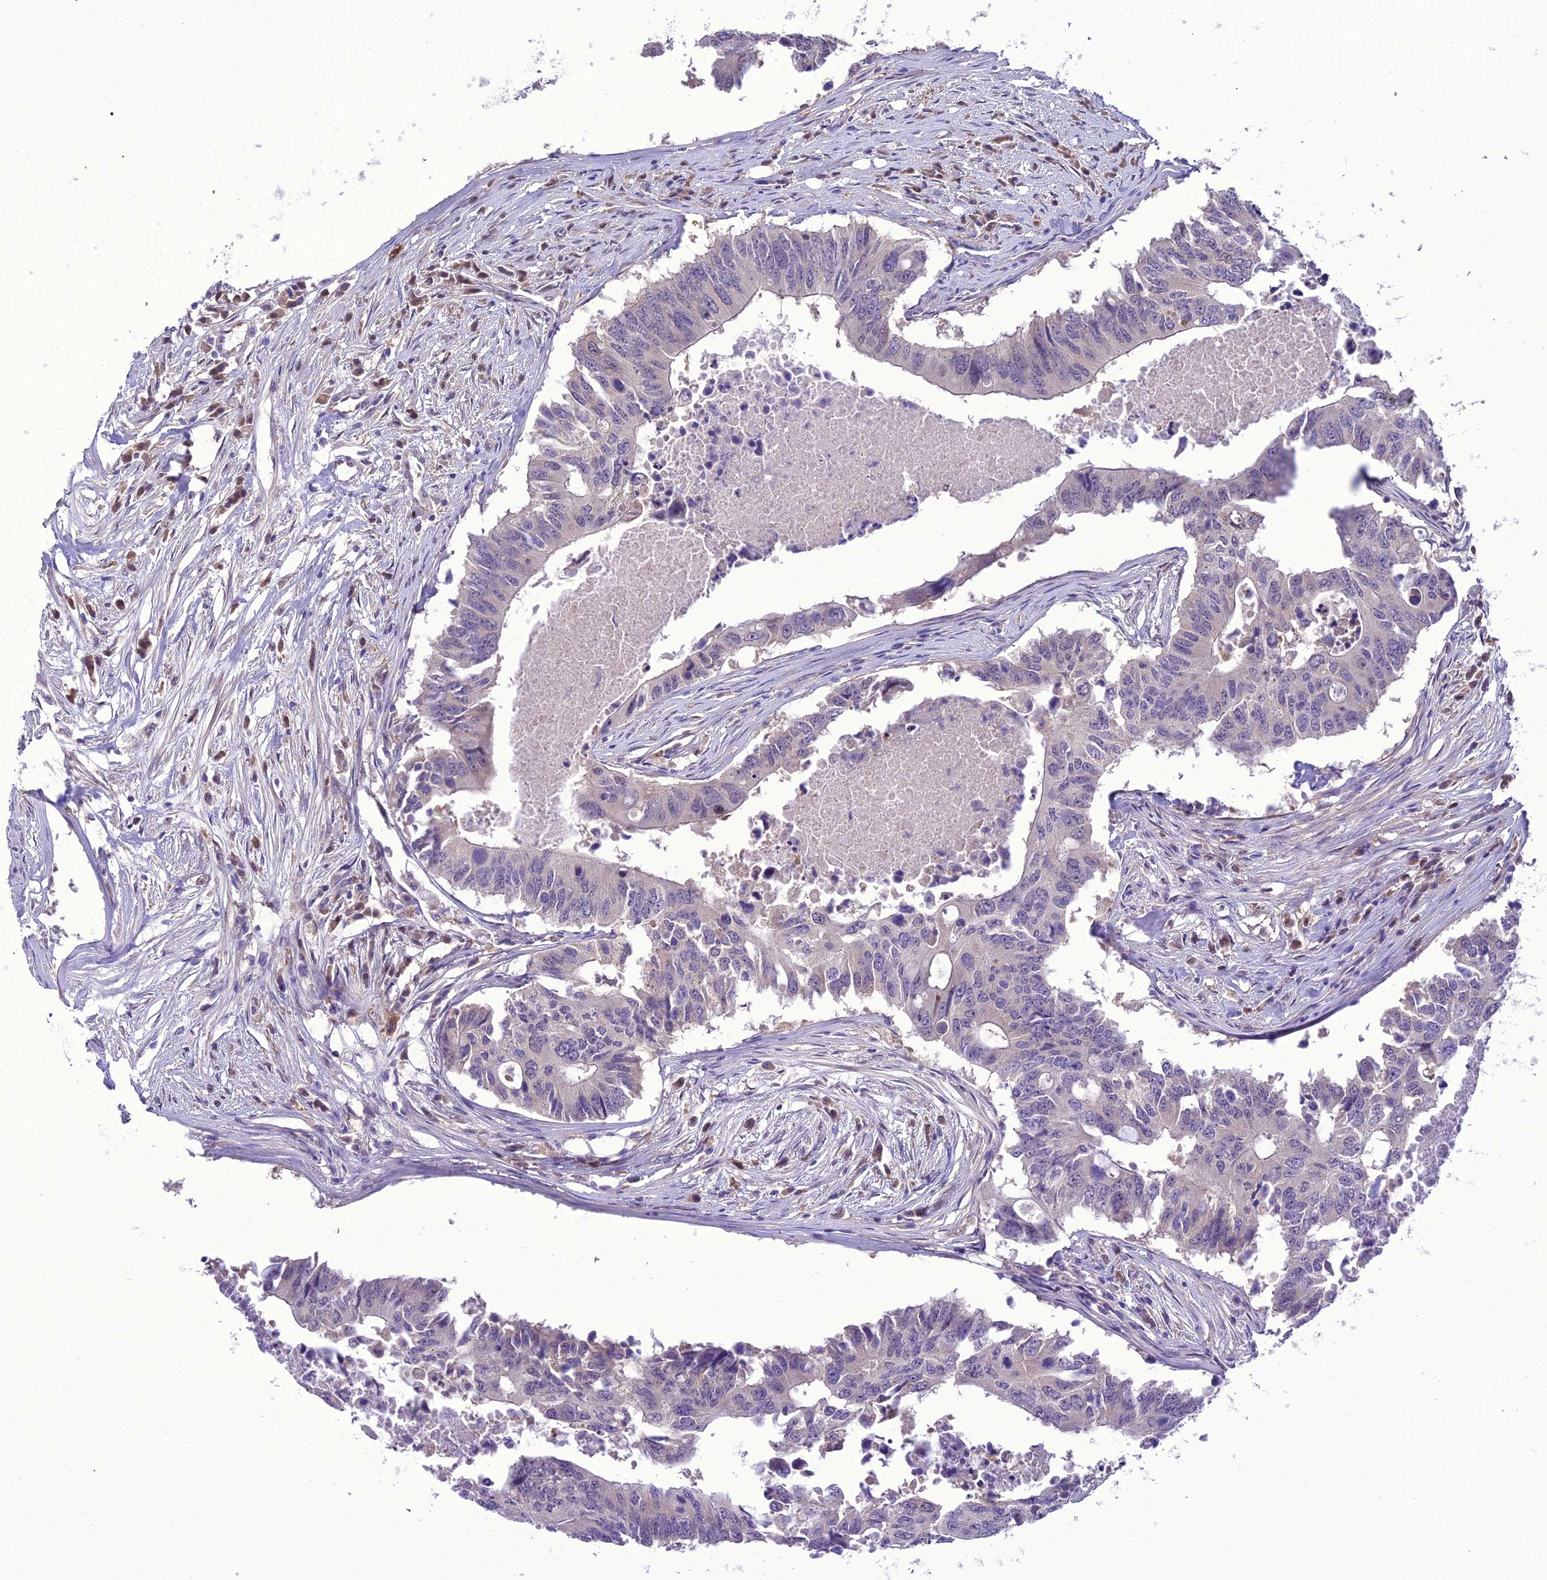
{"staining": {"intensity": "negative", "quantity": "none", "location": "none"}, "tissue": "colorectal cancer", "cell_type": "Tumor cells", "image_type": "cancer", "snomed": [{"axis": "morphology", "description": "Adenocarcinoma, NOS"}, {"axis": "topography", "description": "Colon"}], "caption": "Immunohistochemistry of colorectal cancer (adenocarcinoma) exhibits no positivity in tumor cells.", "gene": "BORCS6", "patient": {"sex": "male", "age": 71}}